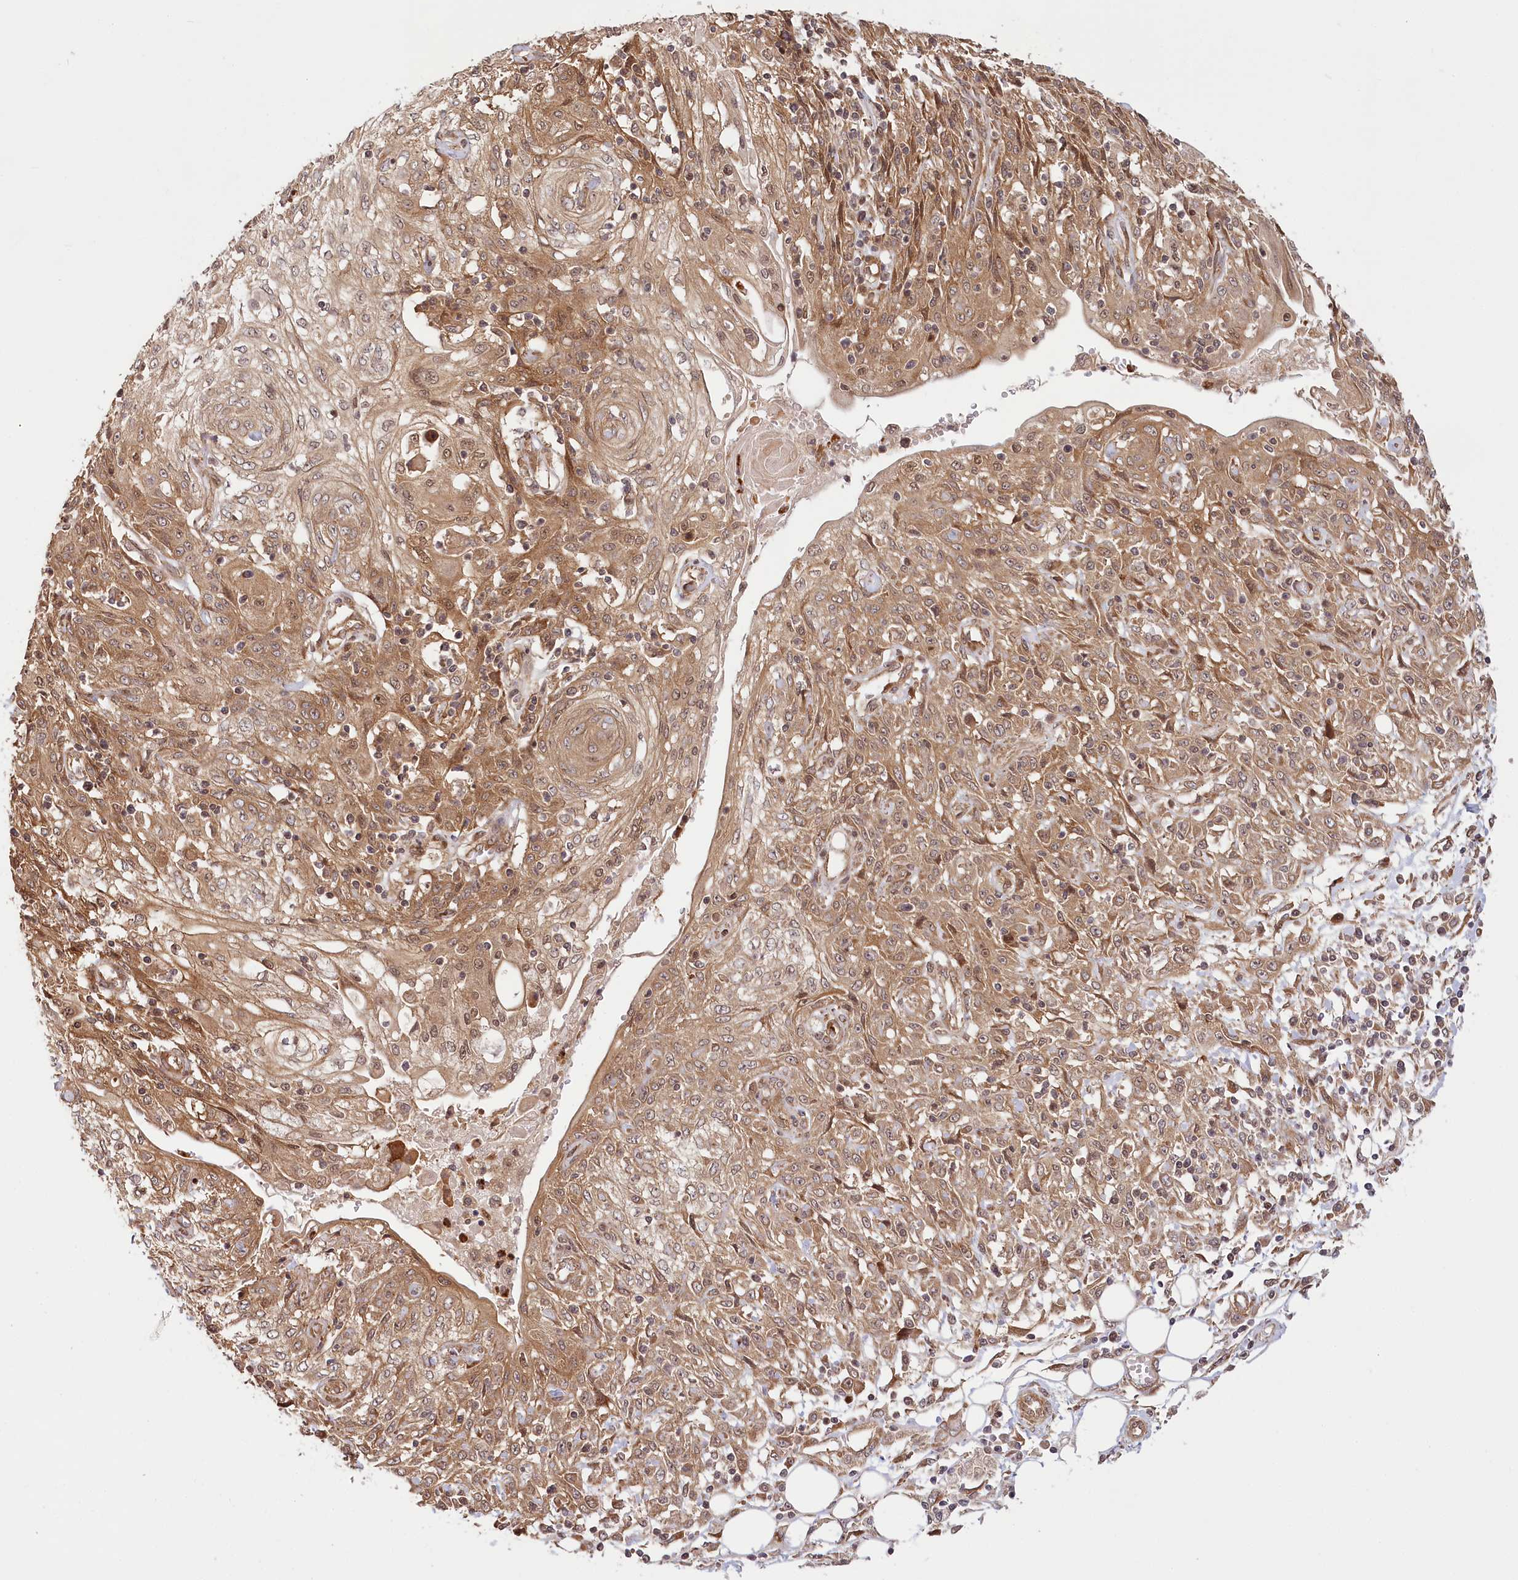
{"staining": {"intensity": "moderate", "quantity": ">75%", "location": "cytoplasmic/membranous"}, "tissue": "skin cancer", "cell_type": "Tumor cells", "image_type": "cancer", "snomed": [{"axis": "morphology", "description": "Squamous cell carcinoma, NOS"}, {"axis": "morphology", "description": "Squamous cell carcinoma, metastatic, NOS"}, {"axis": "topography", "description": "Skin"}, {"axis": "topography", "description": "Lymph node"}], "caption": "A histopathology image of human skin cancer (squamous cell carcinoma) stained for a protein displays moderate cytoplasmic/membranous brown staining in tumor cells.", "gene": "CEP70", "patient": {"sex": "male", "age": 75}}